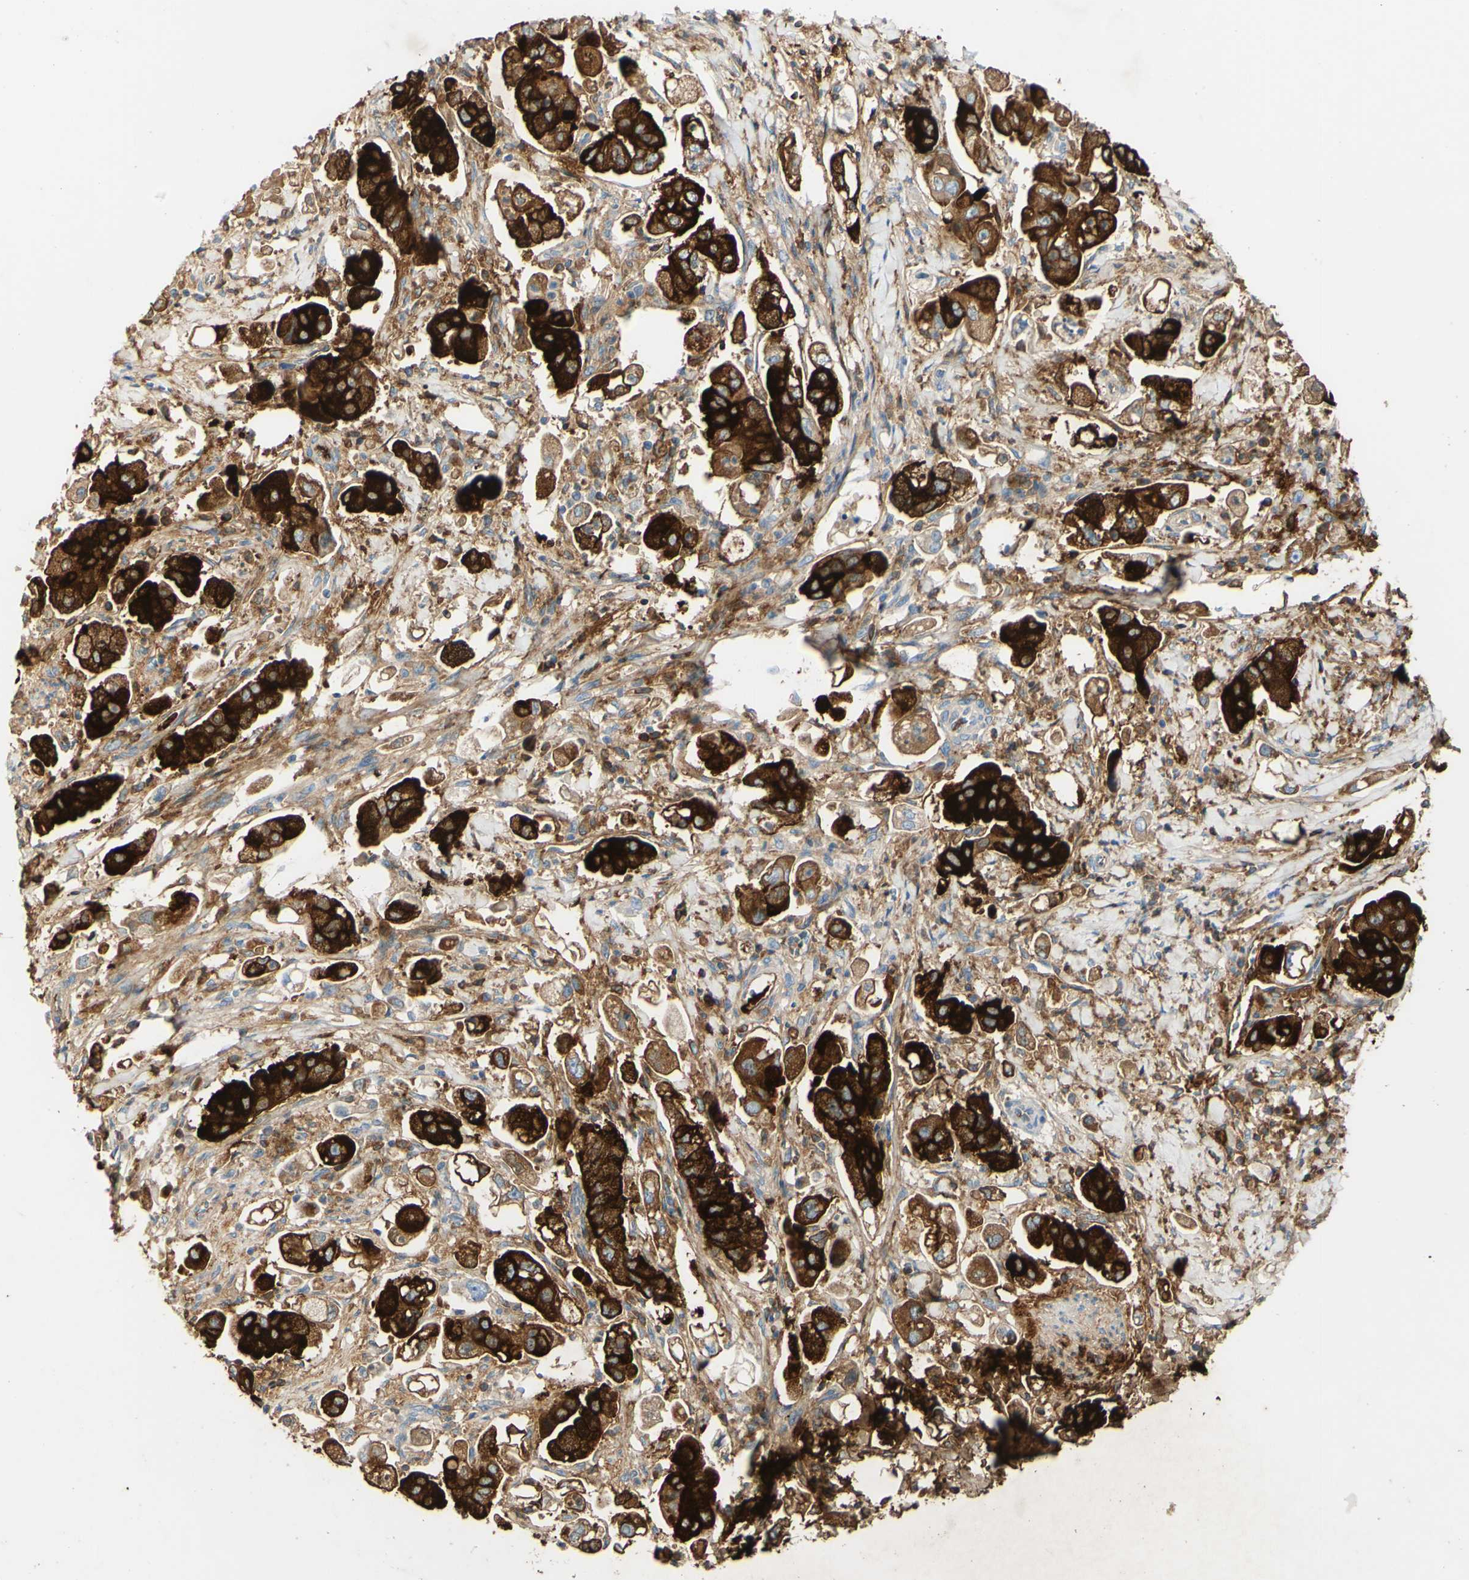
{"staining": {"intensity": "strong", "quantity": ">75%", "location": "cytoplasmic/membranous"}, "tissue": "stomach cancer", "cell_type": "Tumor cells", "image_type": "cancer", "snomed": [{"axis": "morphology", "description": "Adenocarcinoma, NOS"}, {"axis": "topography", "description": "Stomach"}], "caption": "A high amount of strong cytoplasmic/membranous staining is seen in approximately >75% of tumor cells in stomach cancer tissue.", "gene": "PIGR", "patient": {"sex": "male", "age": 62}}